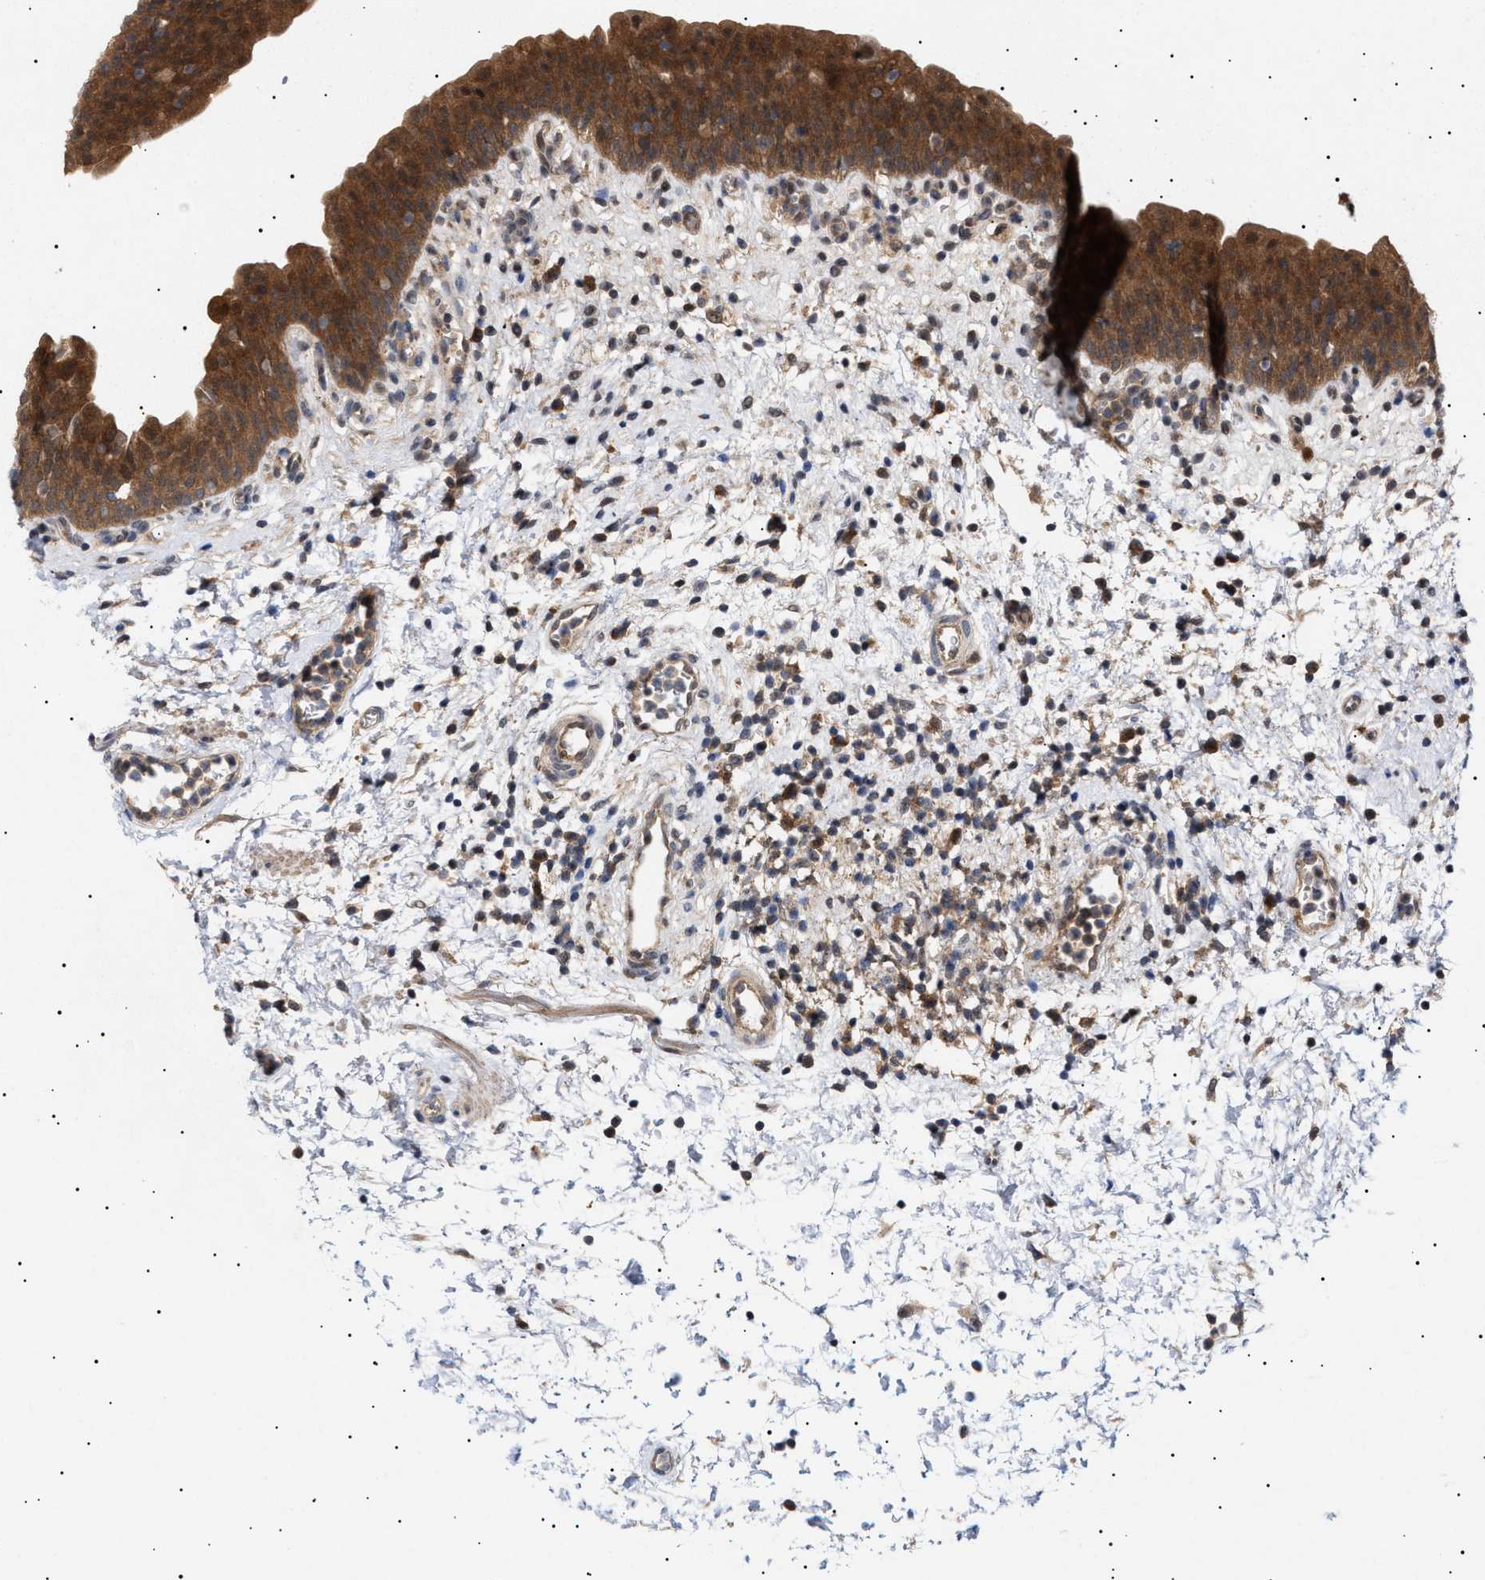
{"staining": {"intensity": "strong", "quantity": ">75%", "location": "cytoplasmic/membranous"}, "tissue": "urinary bladder", "cell_type": "Urothelial cells", "image_type": "normal", "snomed": [{"axis": "morphology", "description": "Normal tissue, NOS"}, {"axis": "topography", "description": "Urinary bladder"}], "caption": "About >75% of urothelial cells in unremarkable human urinary bladder display strong cytoplasmic/membranous protein expression as visualized by brown immunohistochemical staining.", "gene": "NPLOC4", "patient": {"sex": "male", "age": 37}}